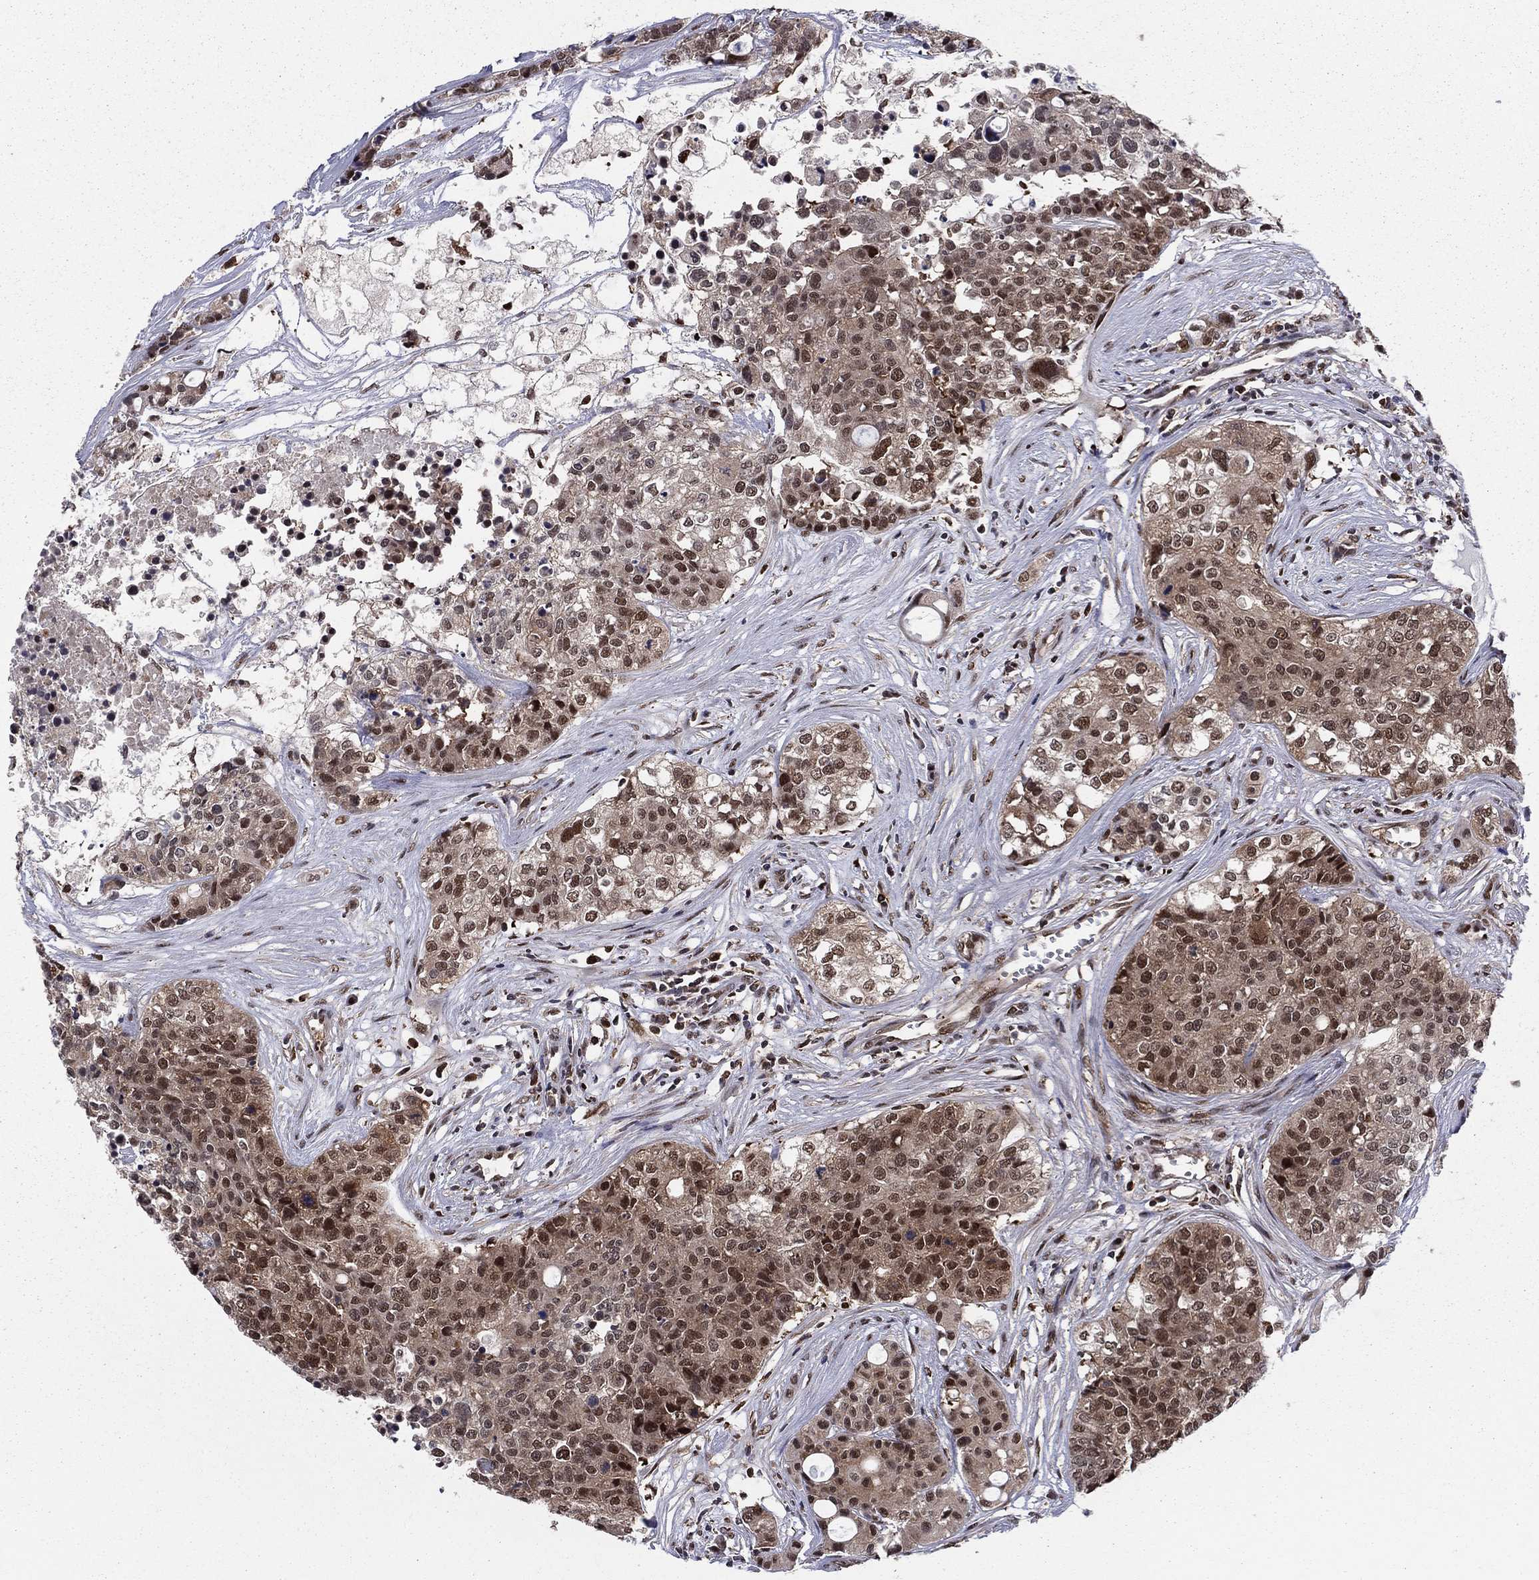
{"staining": {"intensity": "moderate", "quantity": "25%-75%", "location": "nuclear"}, "tissue": "carcinoid", "cell_type": "Tumor cells", "image_type": "cancer", "snomed": [{"axis": "morphology", "description": "Carcinoid, malignant, NOS"}, {"axis": "topography", "description": "Colon"}], "caption": "The histopathology image displays immunohistochemical staining of carcinoid (malignant). There is moderate nuclear positivity is appreciated in about 25%-75% of tumor cells. (IHC, brightfield microscopy, high magnification).", "gene": "PSMD2", "patient": {"sex": "male", "age": 81}}